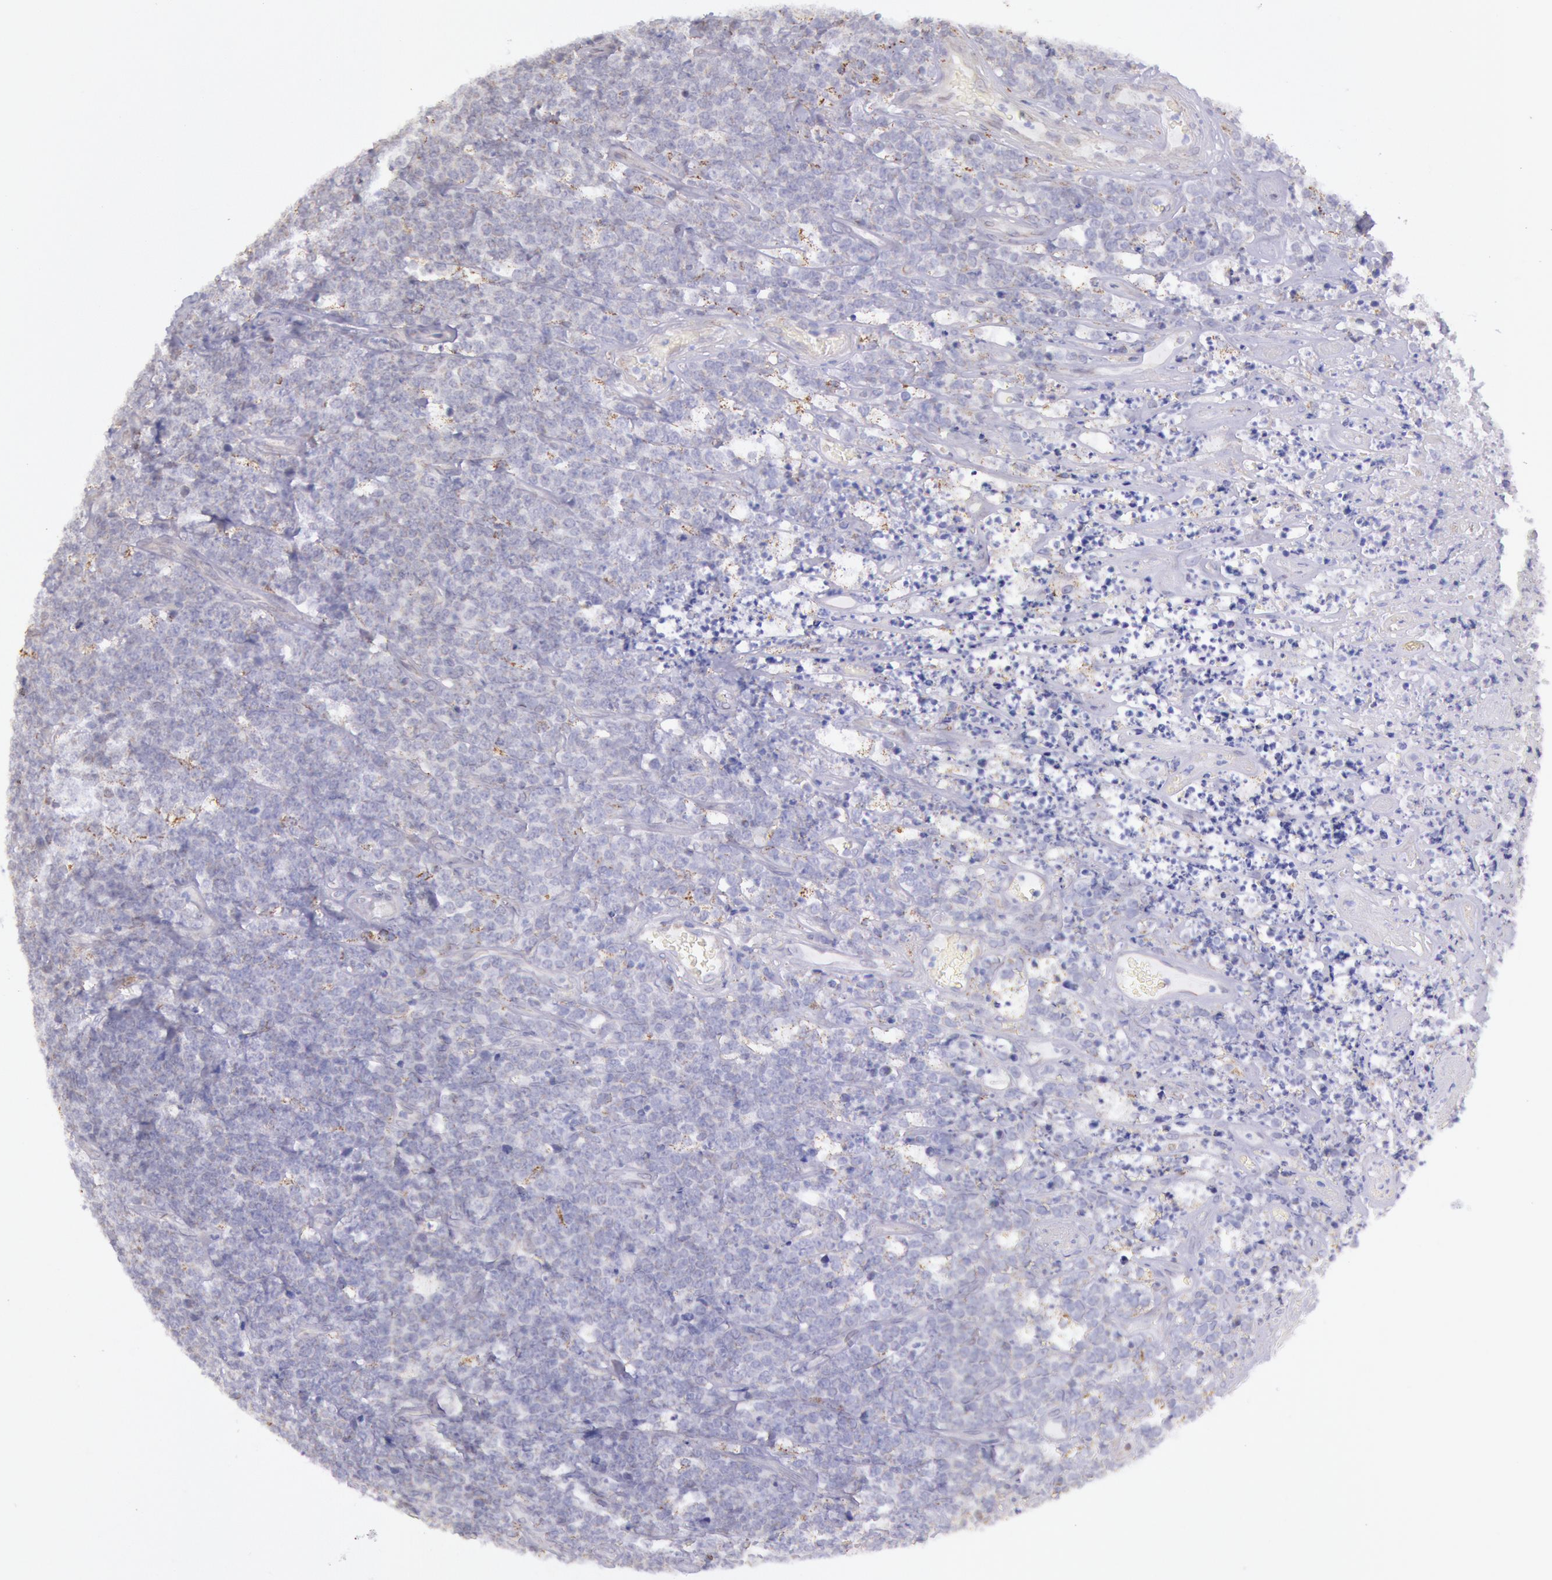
{"staining": {"intensity": "weak", "quantity": "25%-75%", "location": "cytoplasmic/membranous"}, "tissue": "lymphoma", "cell_type": "Tumor cells", "image_type": "cancer", "snomed": [{"axis": "morphology", "description": "Malignant lymphoma, non-Hodgkin's type, High grade"}, {"axis": "topography", "description": "Small intestine"}, {"axis": "topography", "description": "Colon"}], "caption": "High-grade malignant lymphoma, non-Hodgkin's type tissue demonstrates weak cytoplasmic/membranous expression in about 25%-75% of tumor cells The staining is performed using DAB (3,3'-diaminobenzidine) brown chromogen to label protein expression. The nuclei are counter-stained blue using hematoxylin.", "gene": "FRMD6", "patient": {"sex": "male", "age": 8}}